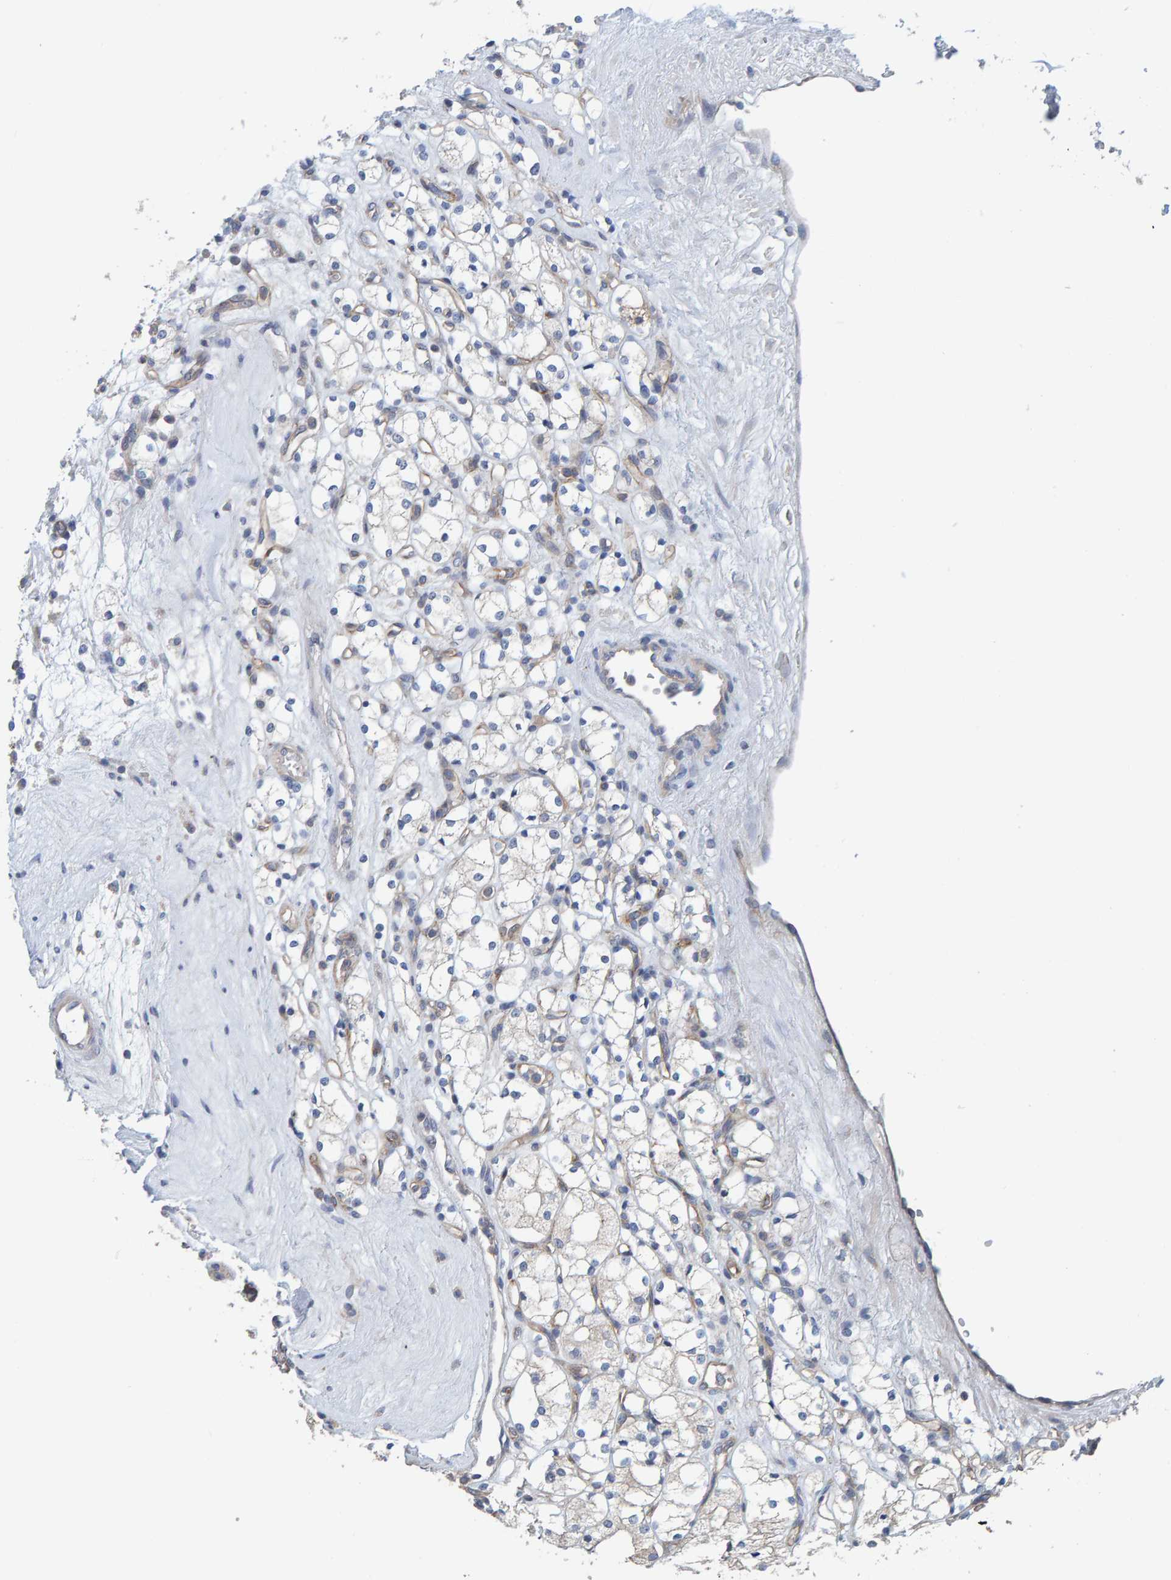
{"staining": {"intensity": "negative", "quantity": "none", "location": "none"}, "tissue": "renal cancer", "cell_type": "Tumor cells", "image_type": "cancer", "snomed": [{"axis": "morphology", "description": "Adenocarcinoma, NOS"}, {"axis": "topography", "description": "Kidney"}], "caption": "Renal cancer was stained to show a protein in brown. There is no significant staining in tumor cells.", "gene": "RGP1", "patient": {"sex": "male", "age": 77}}